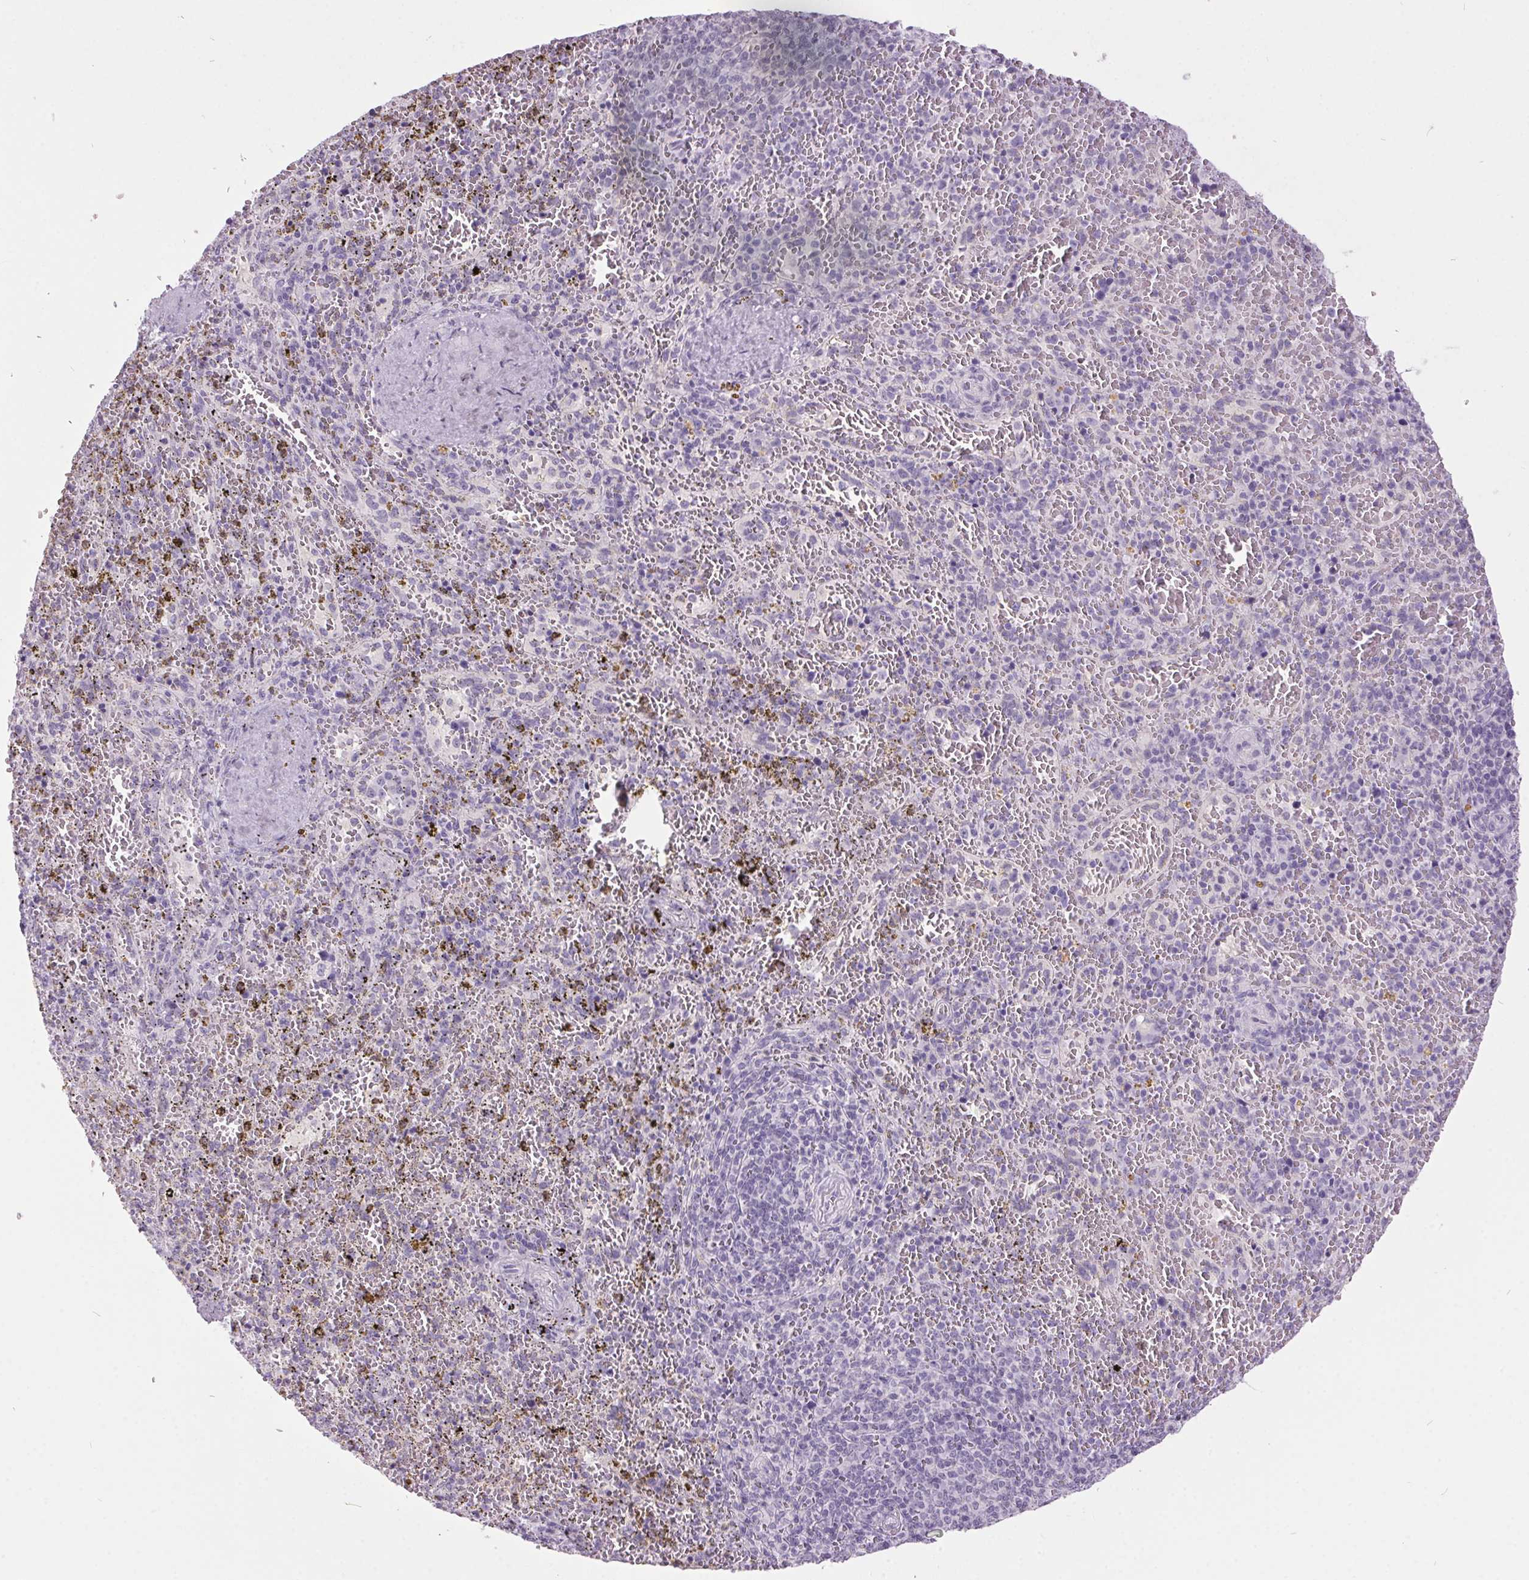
{"staining": {"intensity": "negative", "quantity": "none", "location": "none"}, "tissue": "spleen", "cell_type": "Cells in red pulp", "image_type": "normal", "snomed": [{"axis": "morphology", "description": "Normal tissue, NOS"}, {"axis": "topography", "description": "Spleen"}], "caption": "The micrograph exhibits no staining of cells in red pulp in benign spleen.", "gene": "ODAD2", "patient": {"sex": "female", "age": 50}}